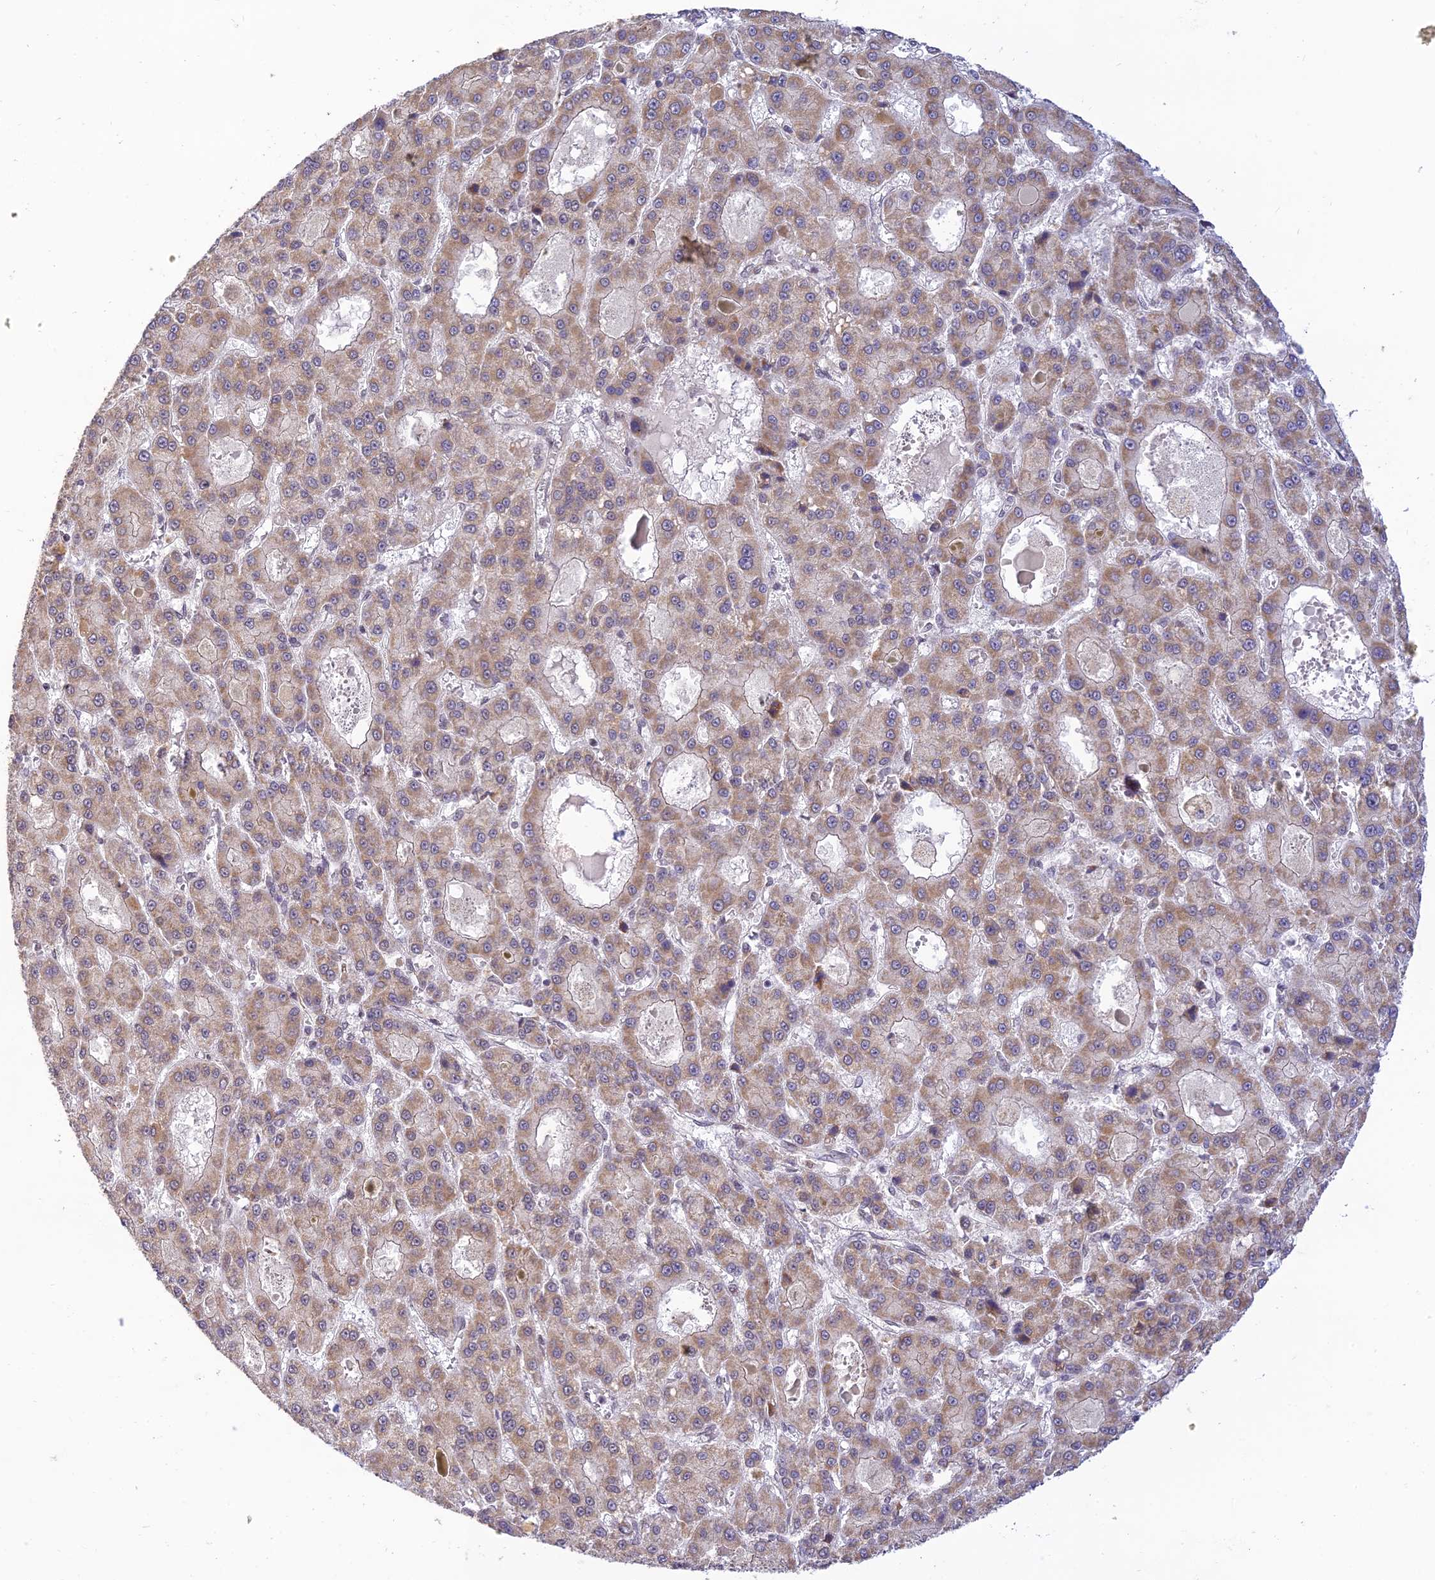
{"staining": {"intensity": "weak", "quantity": ">75%", "location": "cytoplasmic/membranous"}, "tissue": "liver cancer", "cell_type": "Tumor cells", "image_type": "cancer", "snomed": [{"axis": "morphology", "description": "Carcinoma, Hepatocellular, NOS"}, {"axis": "topography", "description": "Liver"}], "caption": "Protein expression analysis of human liver cancer reveals weak cytoplasmic/membranous staining in approximately >75% of tumor cells. The protein of interest is shown in brown color, while the nuclei are stained blue.", "gene": "MICOS13", "patient": {"sex": "male", "age": 70}}